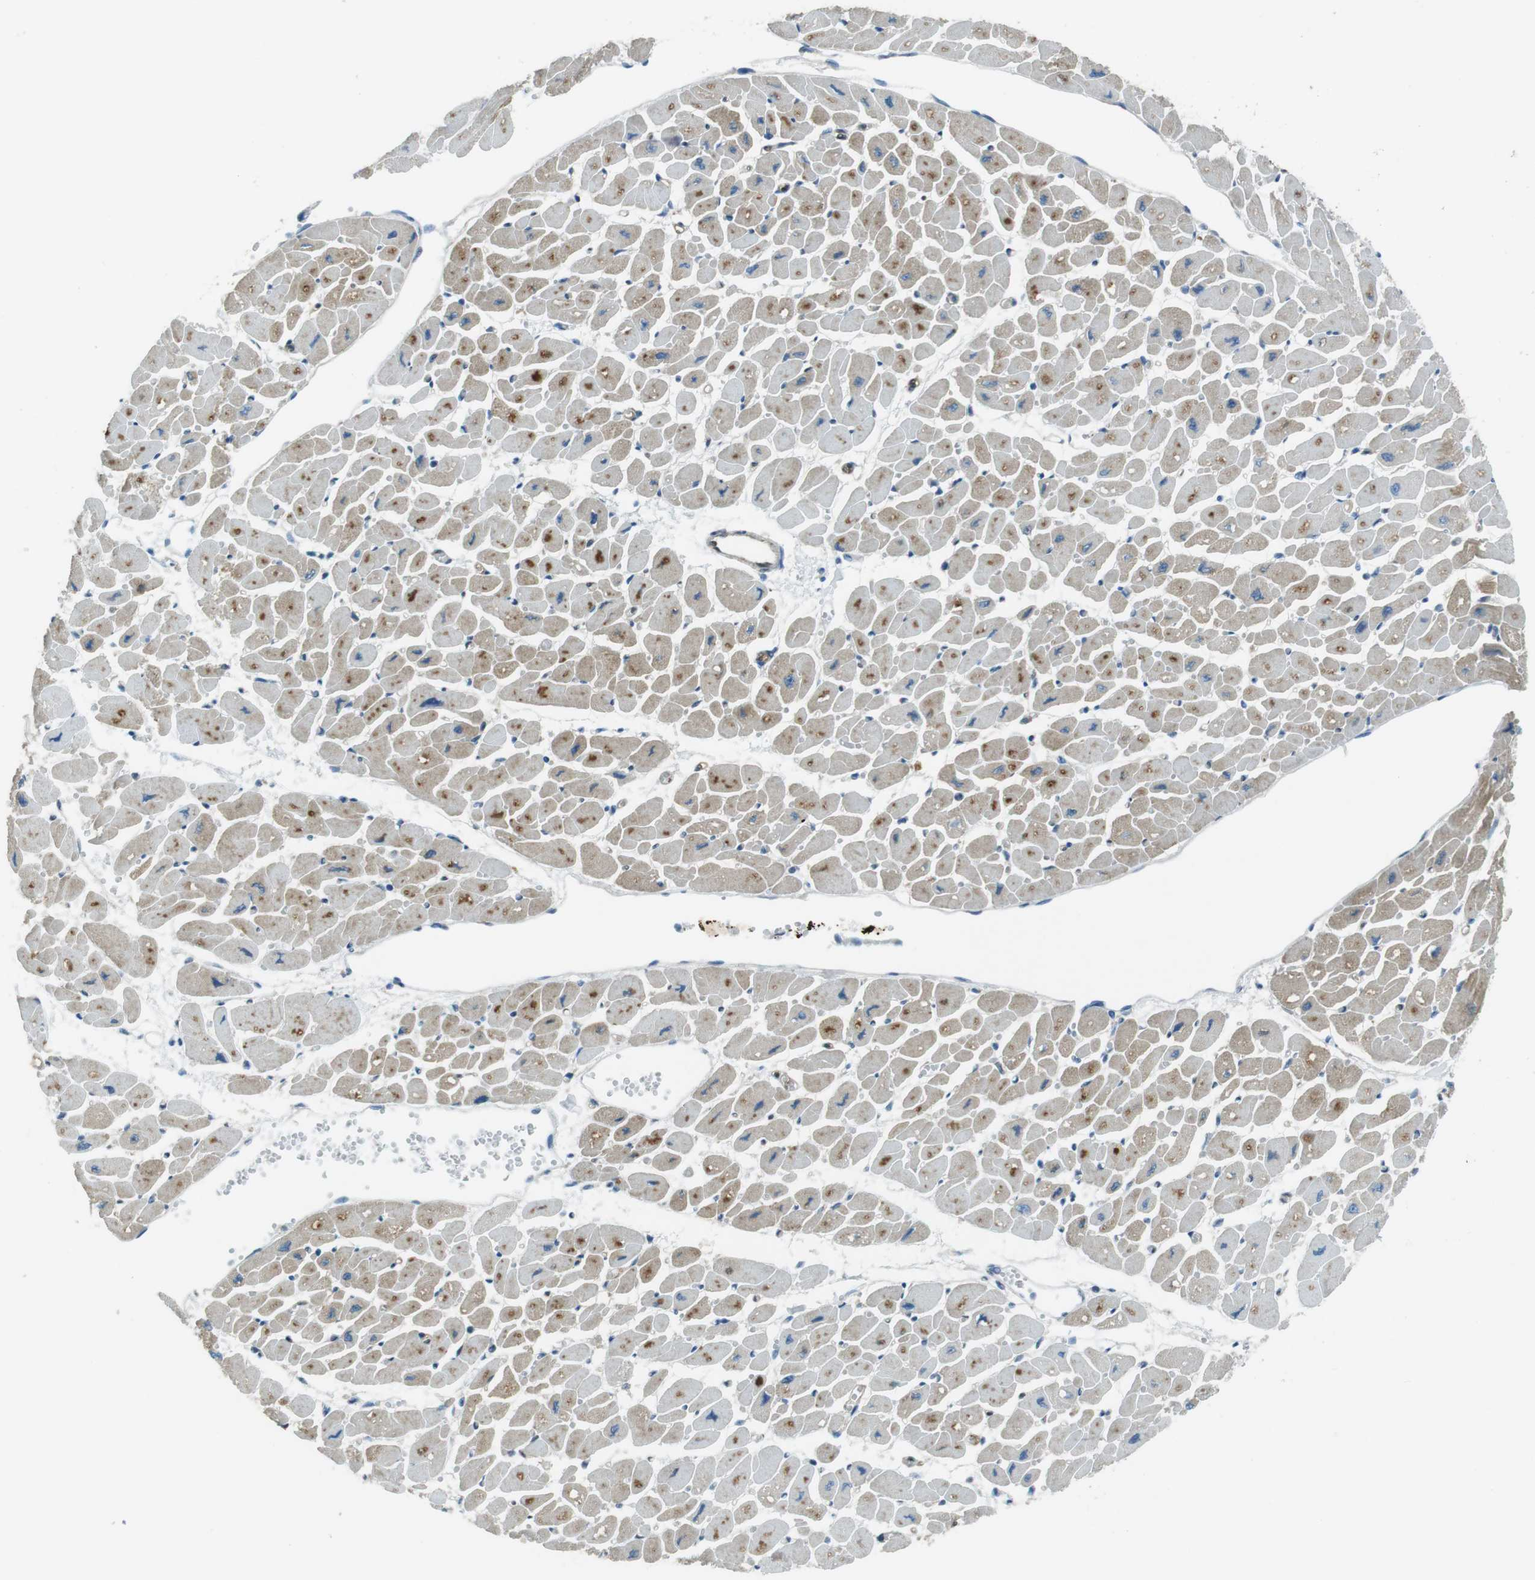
{"staining": {"intensity": "moderate", "quantity": "25%-75%", "location": "cytoplasmic/membranous"}, "tissue": "heart muscle", "cell_type": "Cardiomyocytes", "image_type": "normal", "snomed": [{"axis": "morphology", "description": "Normal tissue, NOS"}, {"axis": "topography", "description": "Heart"}], "caption": "About 25%-75% of cardiomyocytes in benign heart muscle demonstrate moderate cytoplasmic/membranous protein staining as visualized by brown immunohistochemical staining.", "gene": "MFAP3", "patient": {"sex": "female", "age": 54}}